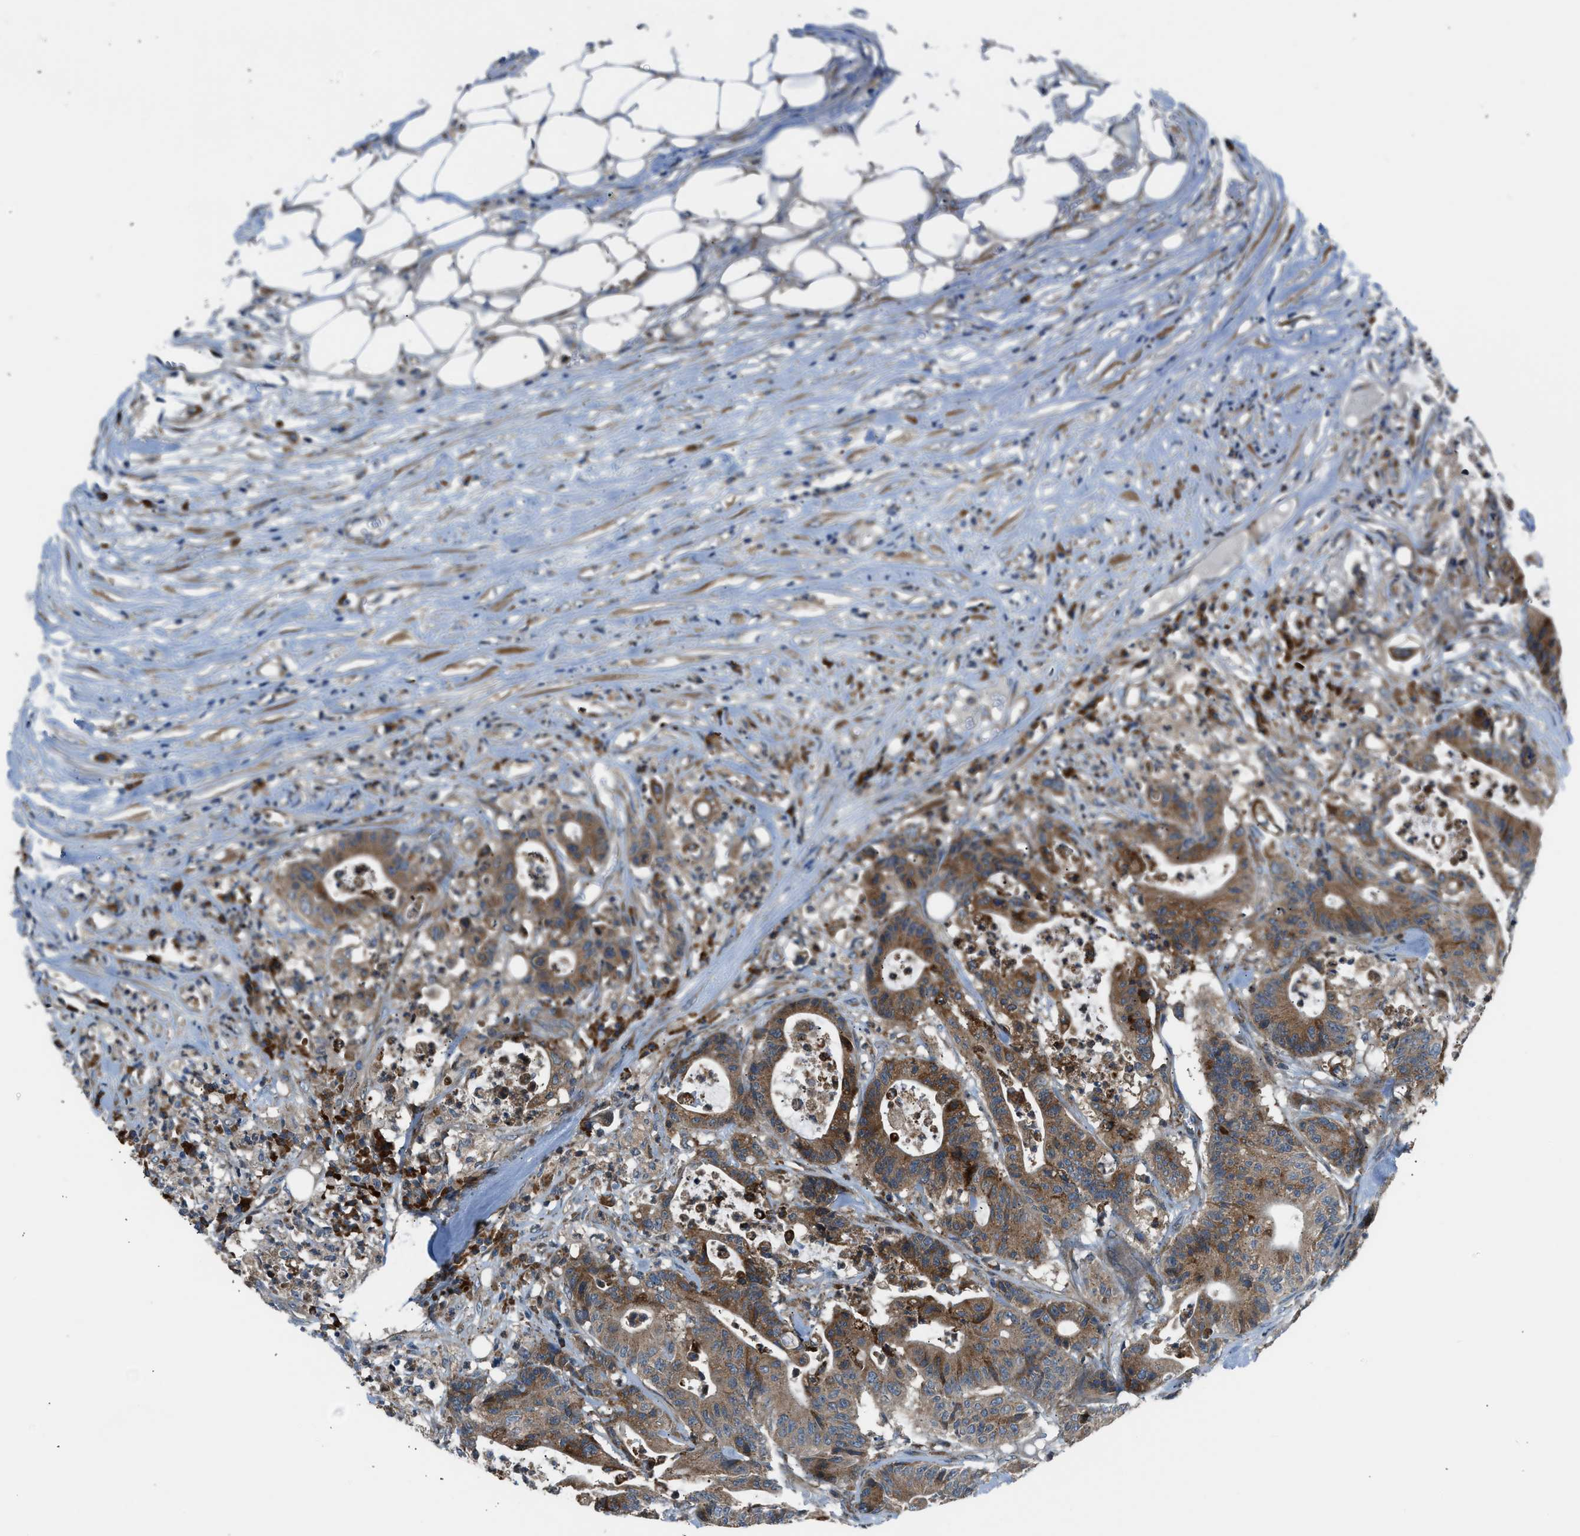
{"staining": {"intensity": "moderate", "quantity": ">75%", "location": "cytoplasmic/membranous"}, "tissue": "colorectal cancer", "cell_type": "Tumor cells", "image_type": "cancer", "snomed": [{"axis": "morphology", "description": "Adenocarcinoma, NOS"}, {"axis": "topography", "description": "Colon"}], "caption": "This histopathology image shows immunohistochemistry (IHC) staining of colorectal adenocarcinoma, with medium moderate cytoplasmic/membranous staining in about >75% of tumor cells.", "gene": "EDARADD", "patient": {"sex": "female", "age": 84}}